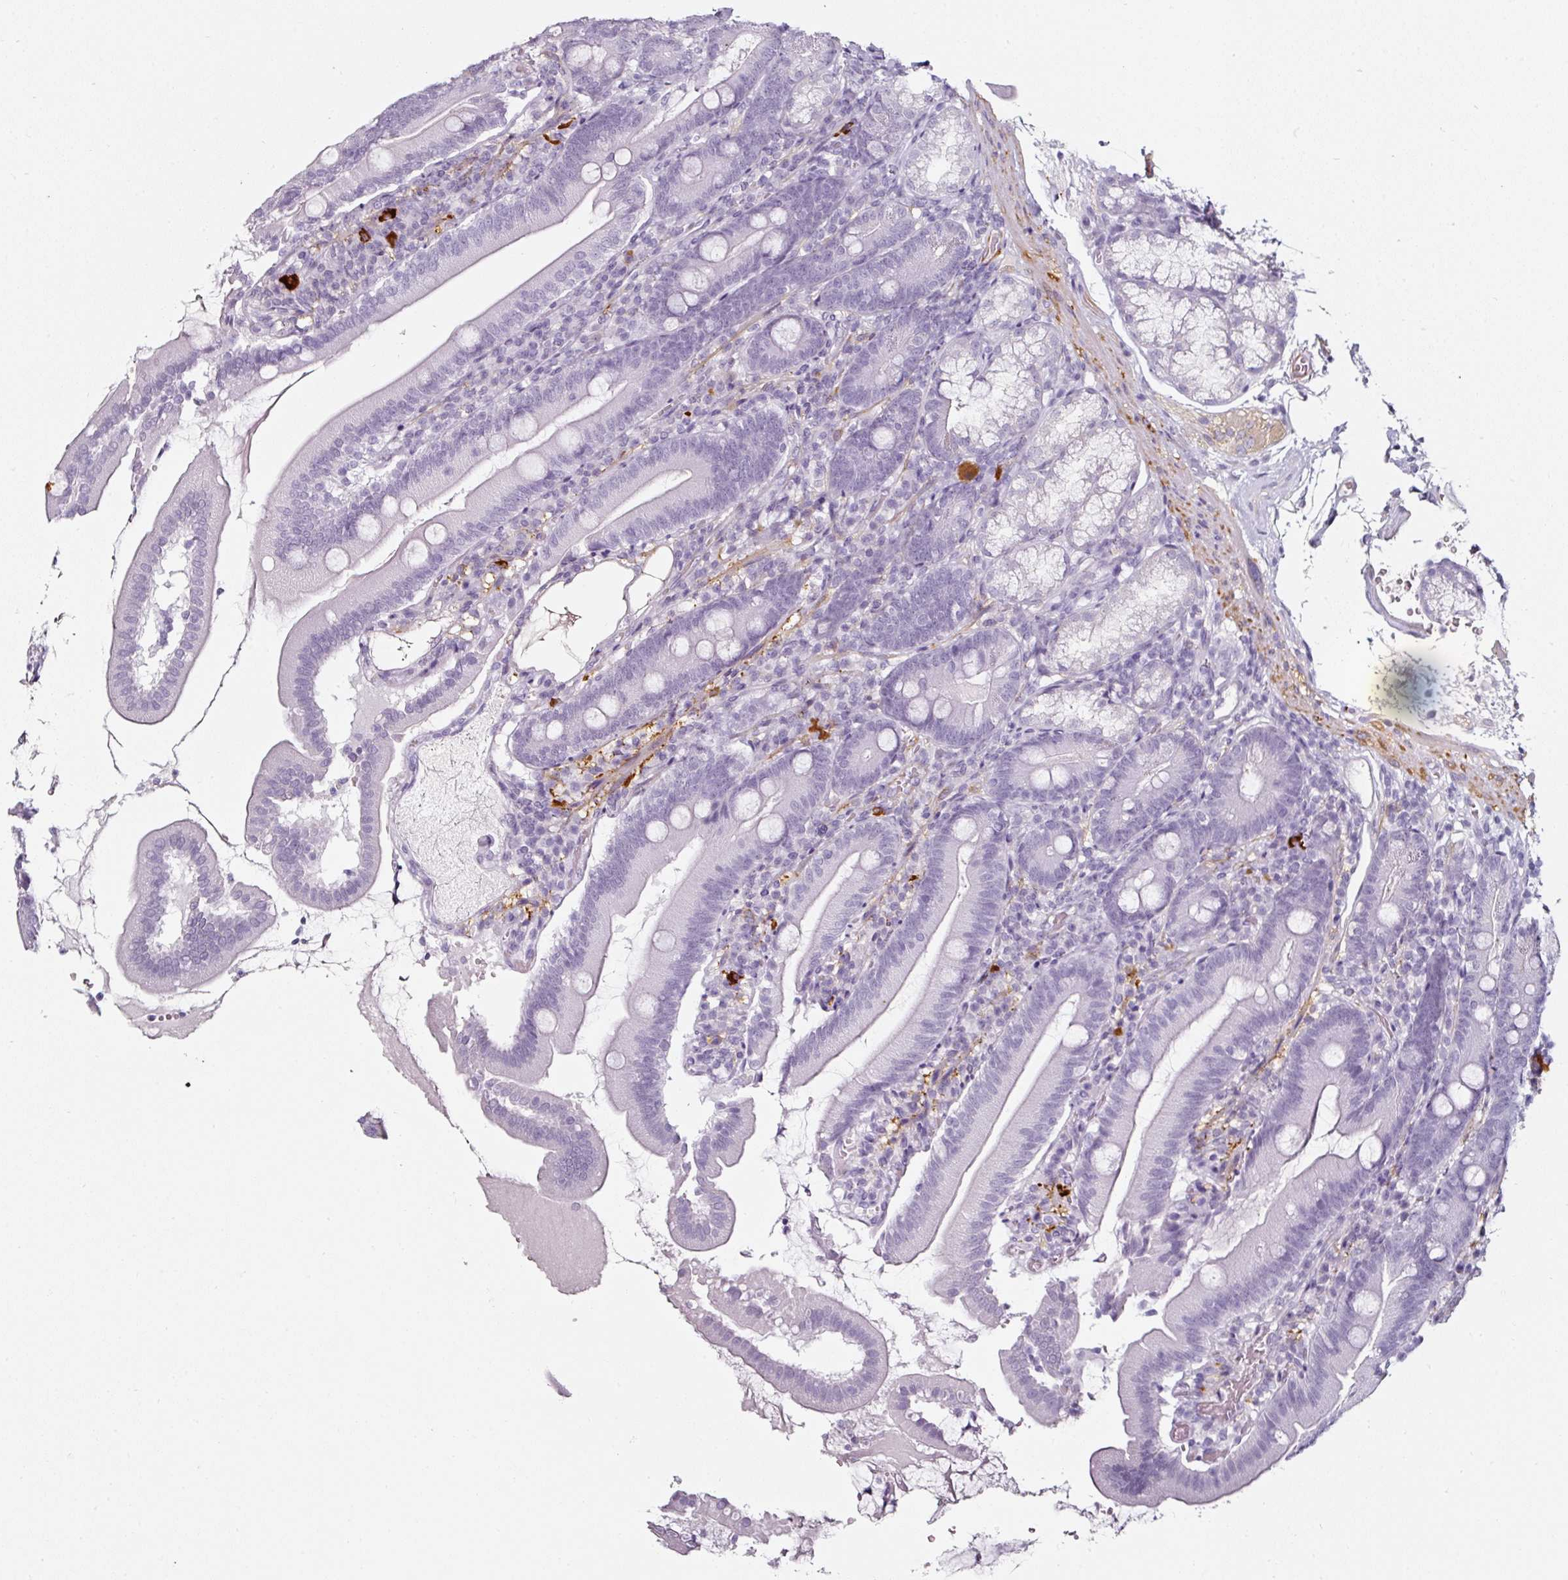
{"staining": {"intensity": "negative", "quantity": "none", "location": "none"}, "tissue": "duodenum", "cell_type": "Glandular cells", "image_type": "normal", "snomed": [{"axis": "morphology", "description": "Normal tissue, NOS"}, {"axis": "topography", "description": "Duodenum"}], "caption": "Immunohistochemistry photomicrograph of unremarkable human duodenum stained for a protein (brown), which displays no staining in glandular cells.", "gene": "CAP2", "patient": {"sex": "female", "age": 67}}